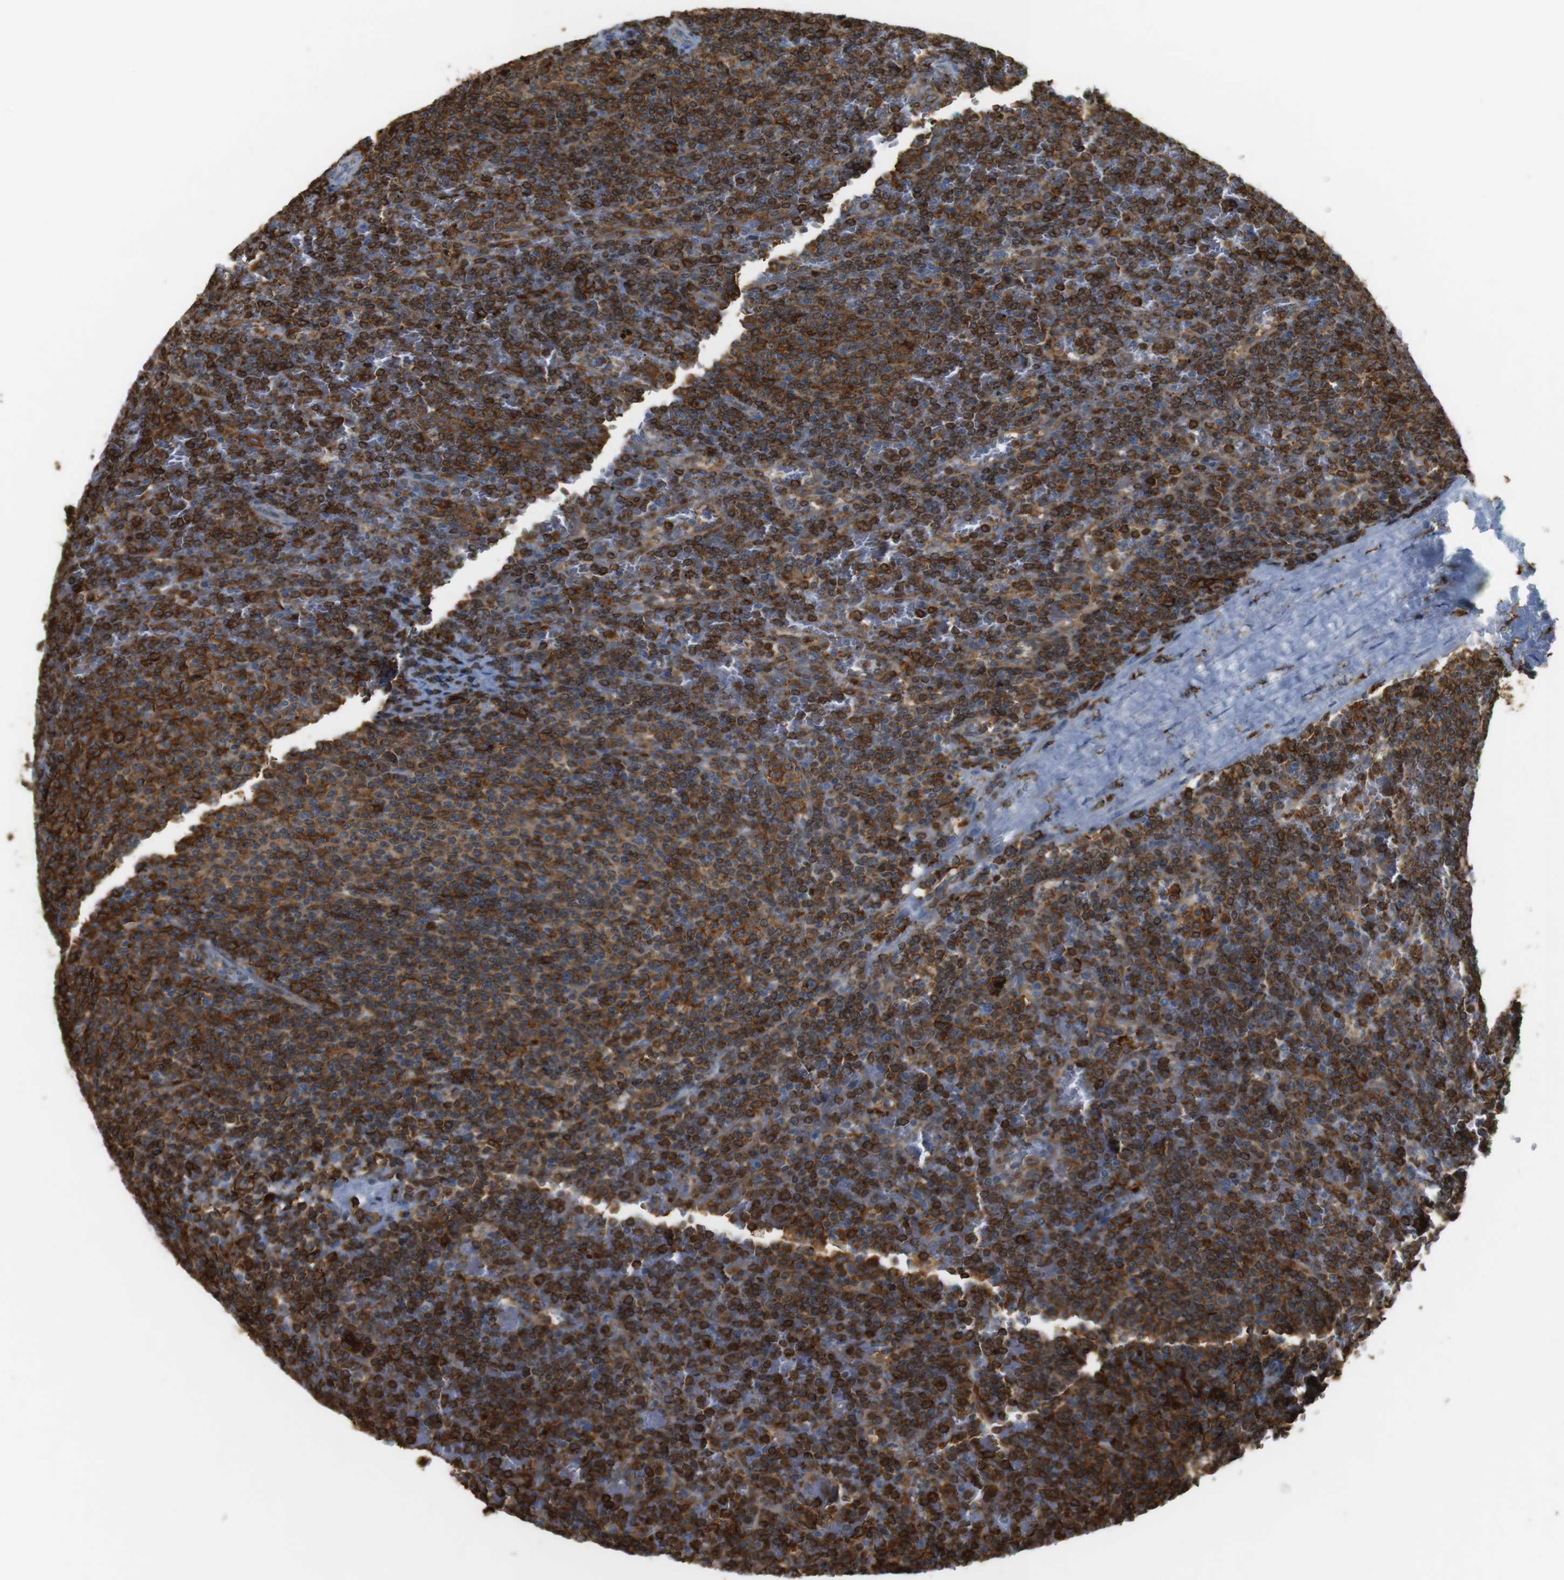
{"staining": {"intensity": "strong", "quantity": ">75%", "location": "cytoplasmic/membranous"}, "tissue": "lymphoma", "cell_type": "Tumor cells", "image_type": "cancer", "snomed": [{"axis": "morphology", "description": "Malignant lymphoma, non-Hodgkin's type, Low grade"}, {"axis": "topography", "description": "Spleen"}], "caption": "The micrograph displays a brown stain indicating the presence of a protein in the cytoplasmic/membranous of tumor cells in lymphoma.", "gene": "HLA-DRA", "patient": {"sex": "female", "age": 77}}